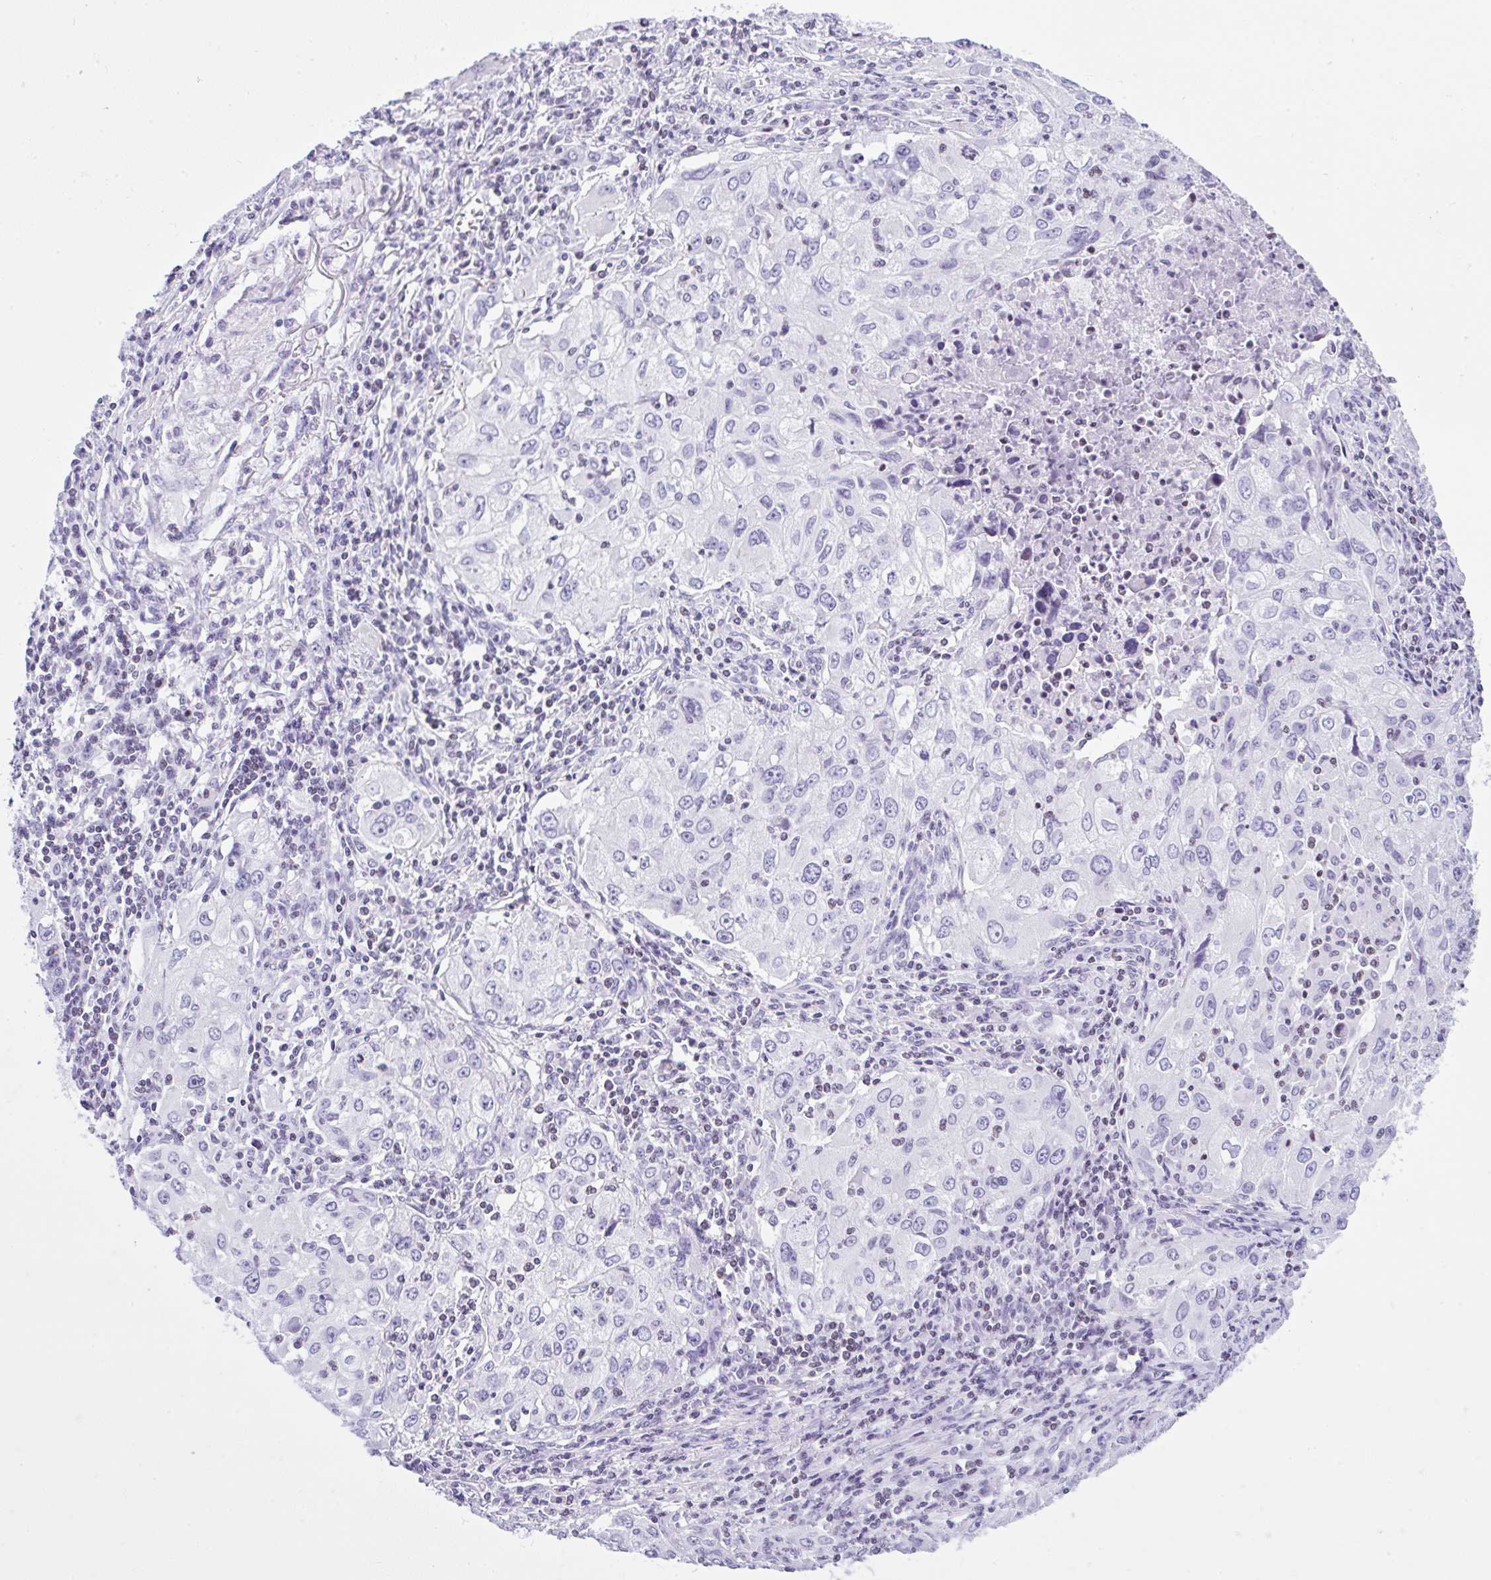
{"staining": {"intensity": "negative", "quantity": "none", "location": "none"}, "tissue": "lung cancer", "cell_type": "Tumor cells", "image_type": "cancer", "snomed": [{"axis": "morphology", "description": "Adenocarcinoma, NOS"}, {"axis": "morphology", "description": "Adenocarcinoma, metastatic, NOS"}, {"axis": "topography", "description": "Lymph node"}, {"axis": "topography", "description": "Lung"}], "caption": "Tumor cells are negative for brown protein staining in lung cancer (adenocarcinoma).", "gene": "KRT27", "patient": {"sex": "female", "age": 42}}